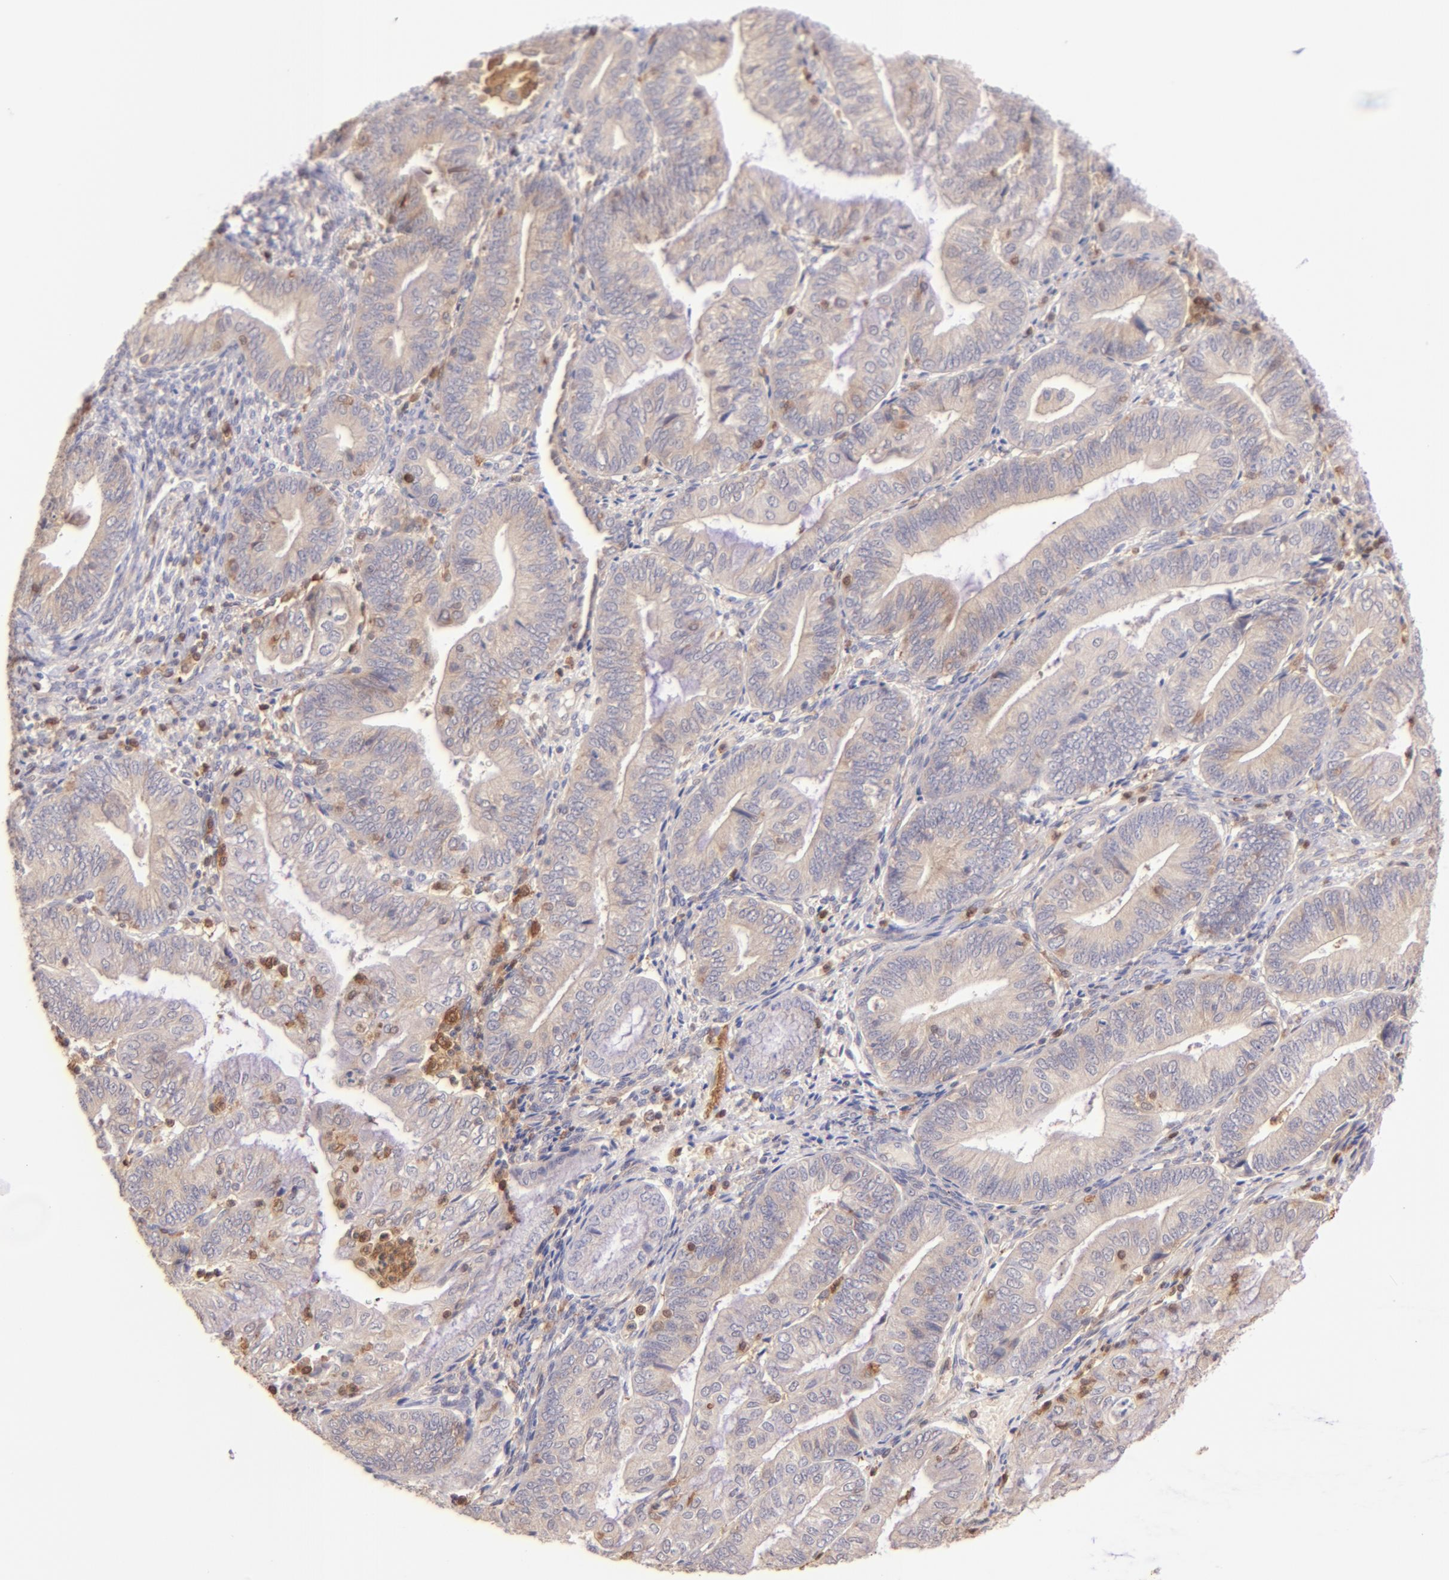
{"staining": {"intensity": "weak", "quantity": ">75%", "location": "cytoplasmic/membranous"}, "tissue": "endometrial cancer", "cell_type": "Tumor cells", "image_type": "cancer", "snomed": [{"axis": "morphology", "description": "Adenocarcinoma, NOS"}, {"axis": "topography", "description": "Endometrium"}], "caption": "Protein staining by IHC demonstrates weak cytoplasmic/membranous staining in approximately >75% of tumor cells in adenocarcinoma (endometrial). (brown staining indicates protein expression, while blue staining denotes nuclei).", "gene": "BTK", "patient": {"sex": "female", "age": 55}}